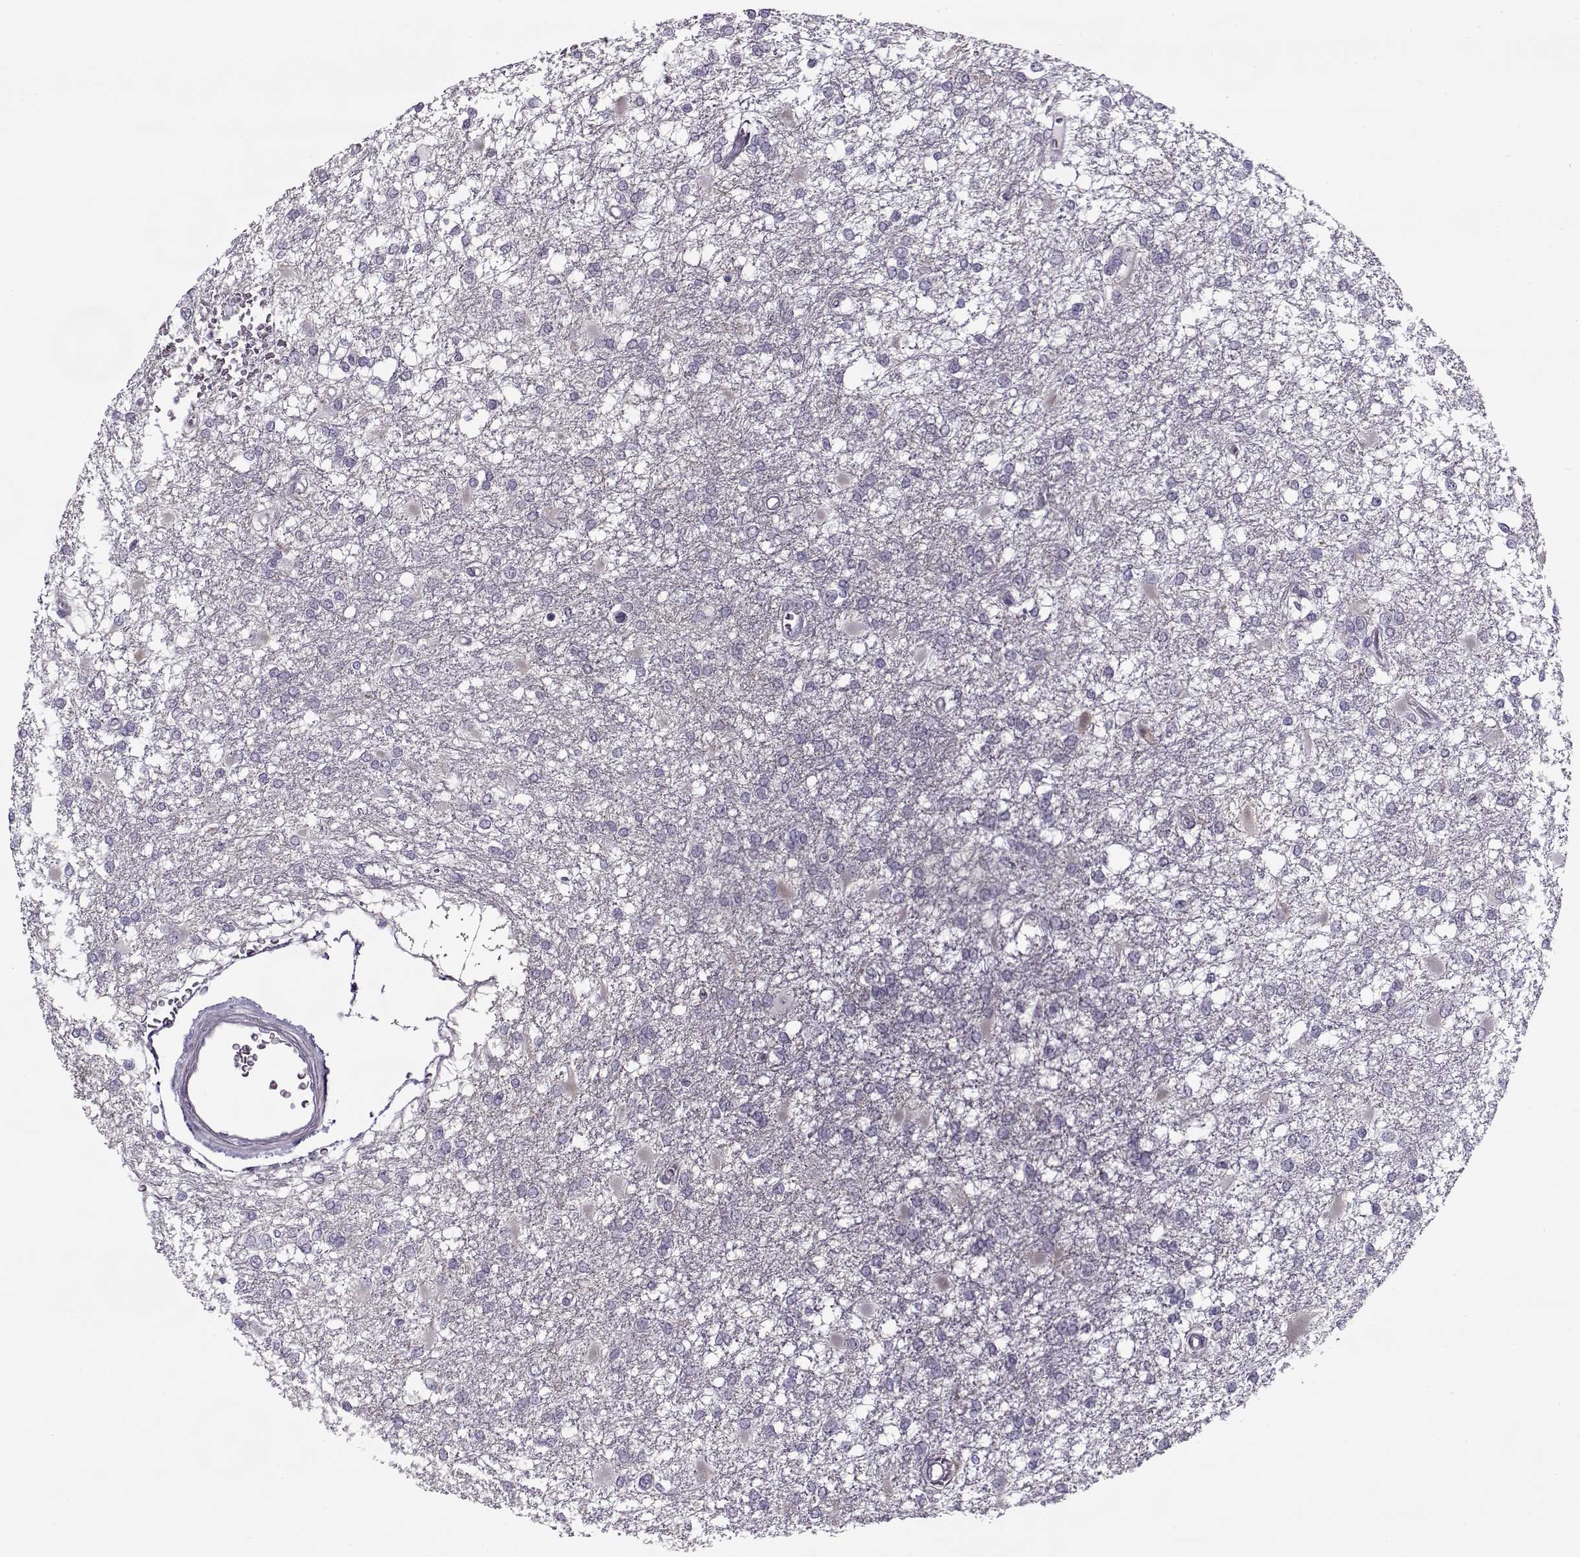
{"staining": {"intensity": "negative", "quantity": "none", "location": "none"}, "tissue": "glioma", "cell_type": "Tumor cells", "image_type": "cancer", "snomed": [{"axis": "morphology", "description": "Glioma, malignant, High grade"}, {"axis": "topography", "description": "Cerebral cortex"}], "caption": "Protein analysis of glioma displays no significant positivity in tumor cells.", "gene": "PNMT", "patient": {"sex": "male", "age": 79}}